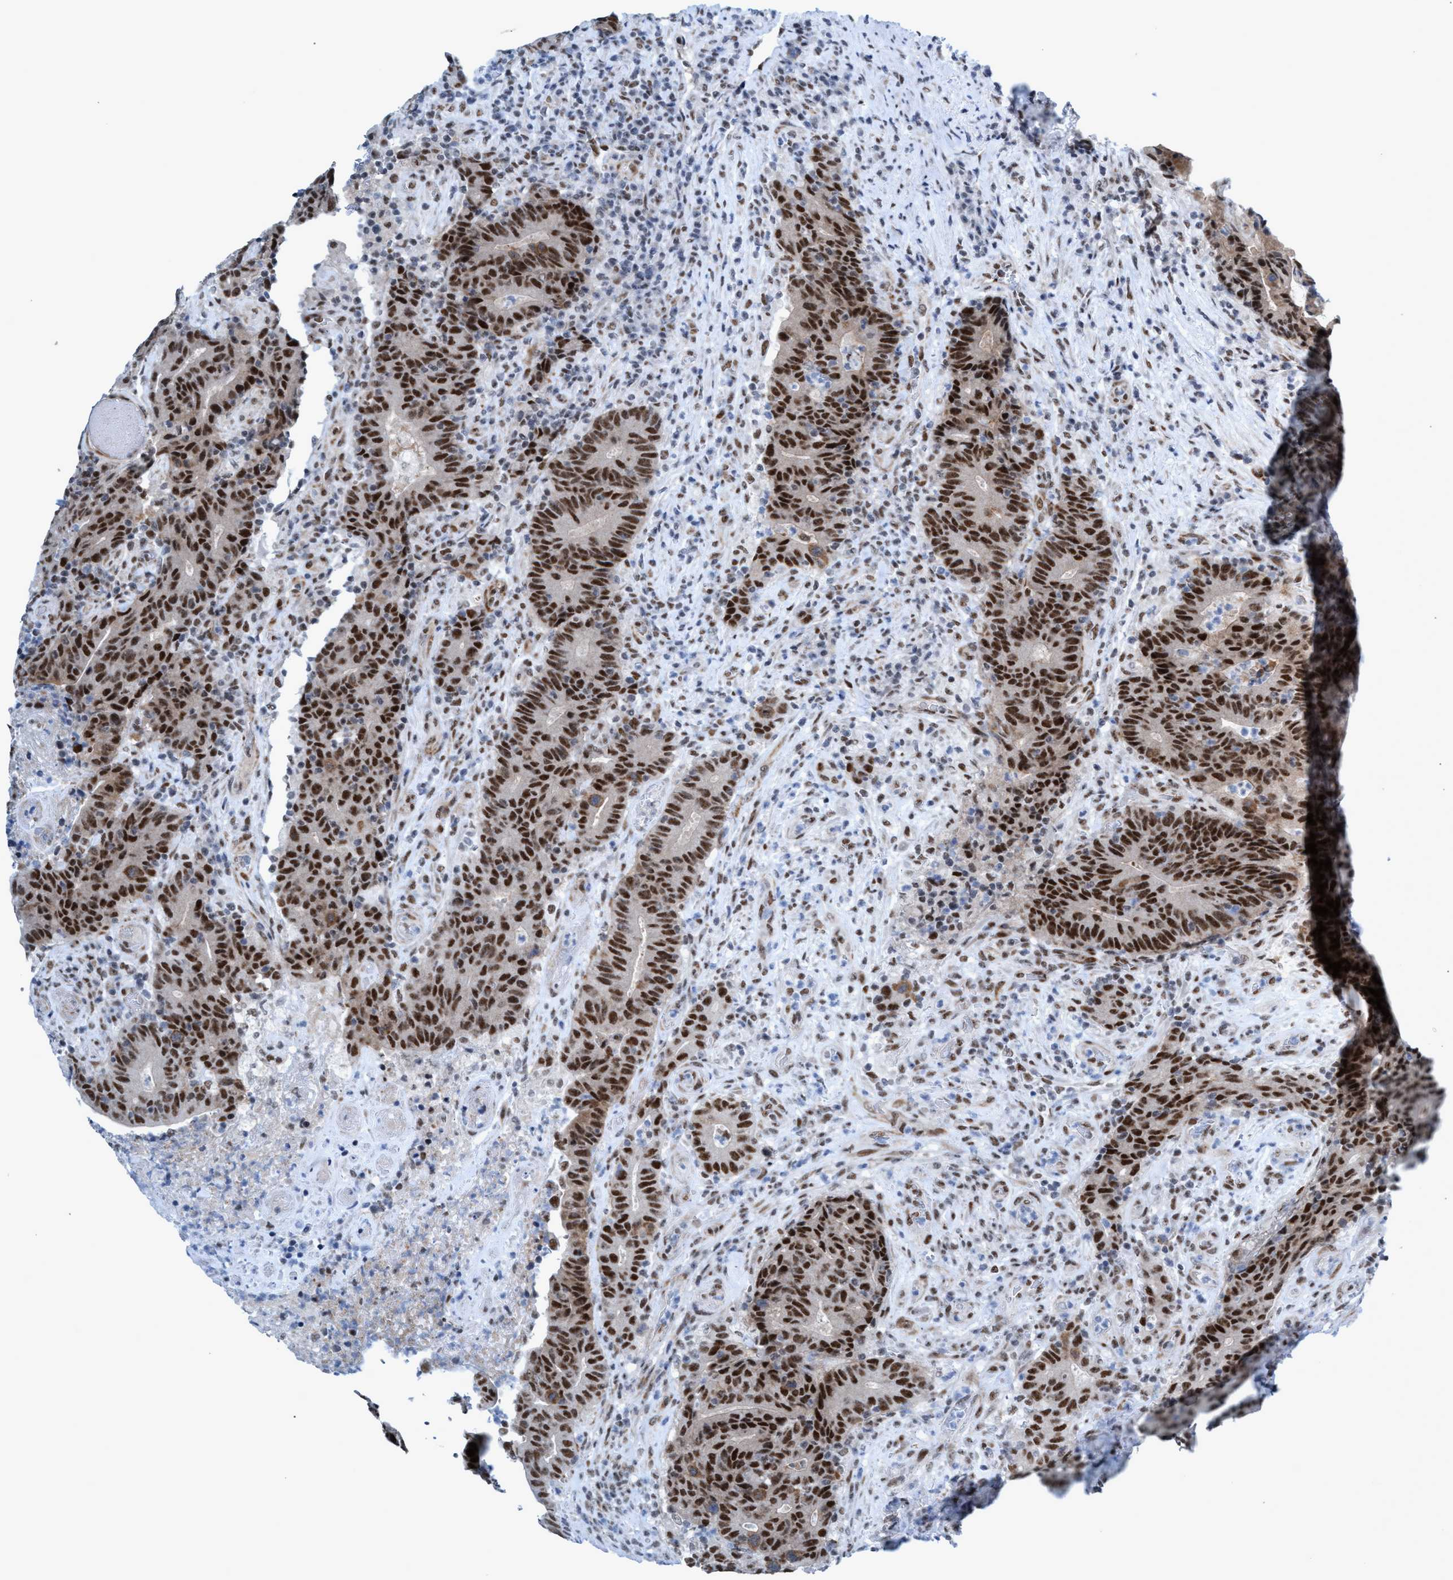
{"staining": {"intensity": "strong", "quantity": ">75%", "location": "nuclear"}, "tissue": "colorectal cancer", "cell_type": "Tumor cells", "image_type": "cancer", "snomed": [{"axis": "morphology", "description": "Normal tissue, NOS"}, {"axis": "morphology", "description": "Adenocarcinoma, NOS"}, {"axis": "topography", "description": "Colon"}], "caption": "Tumor cells demonstrate high levels of strong nuclear staining in approximately >75% of cells in colorectal cancer.", "gene": "CWC27", "patient": {"sex": "female", "age": 75}}